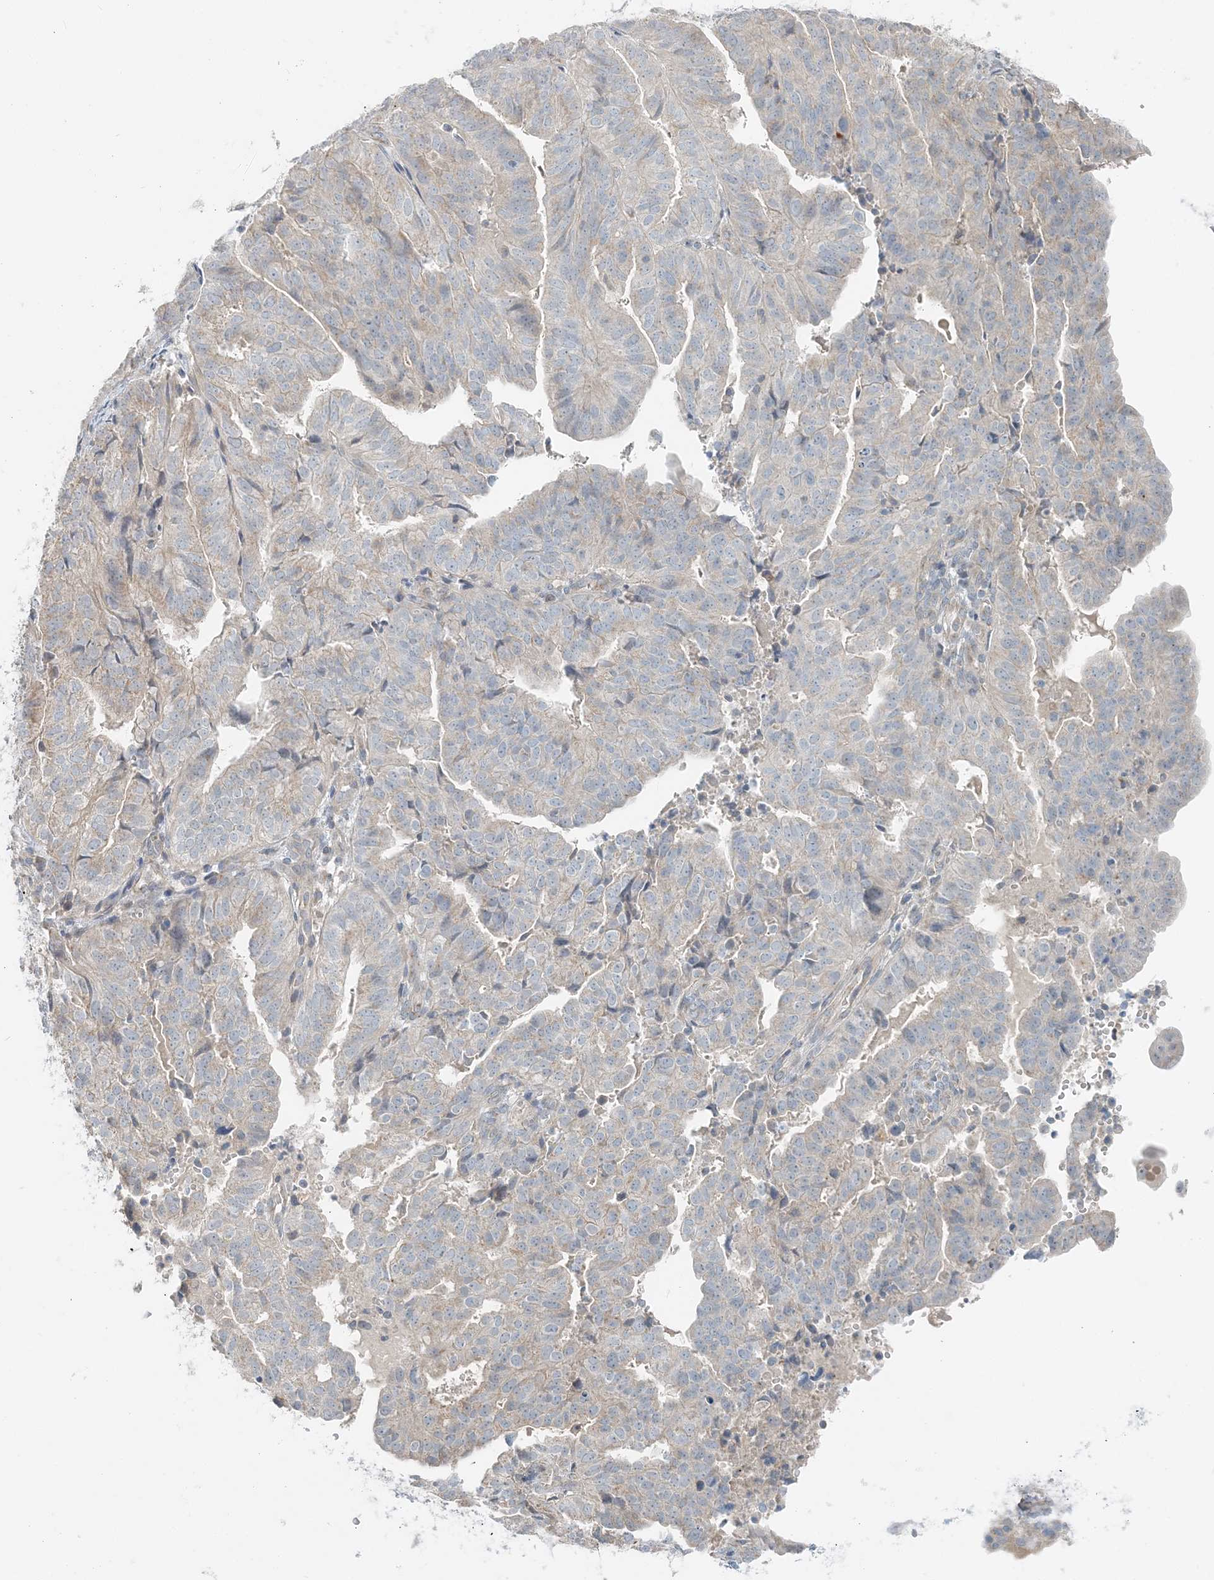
{"staining": {"intensity": "negative", "quantity": "none", "location": "none"}, "tissue": "endometrial cancer", "cell_type": "Tumor cells", "image_type": "cancer", "snomed": [{"axis": "morphology", "description": "Adenocarcinoma, NOS"}, {"axis": "topography", "description": "Uterus"}], "caption": "Endometrial cancer was stained to show a protein in brown. There is no significant positivity in tumor cells. (DAB immunohistochemistry with hematoxylin counter stain).", "gene": "NAA11", "patient": {"sex": "female", "age": 77}}